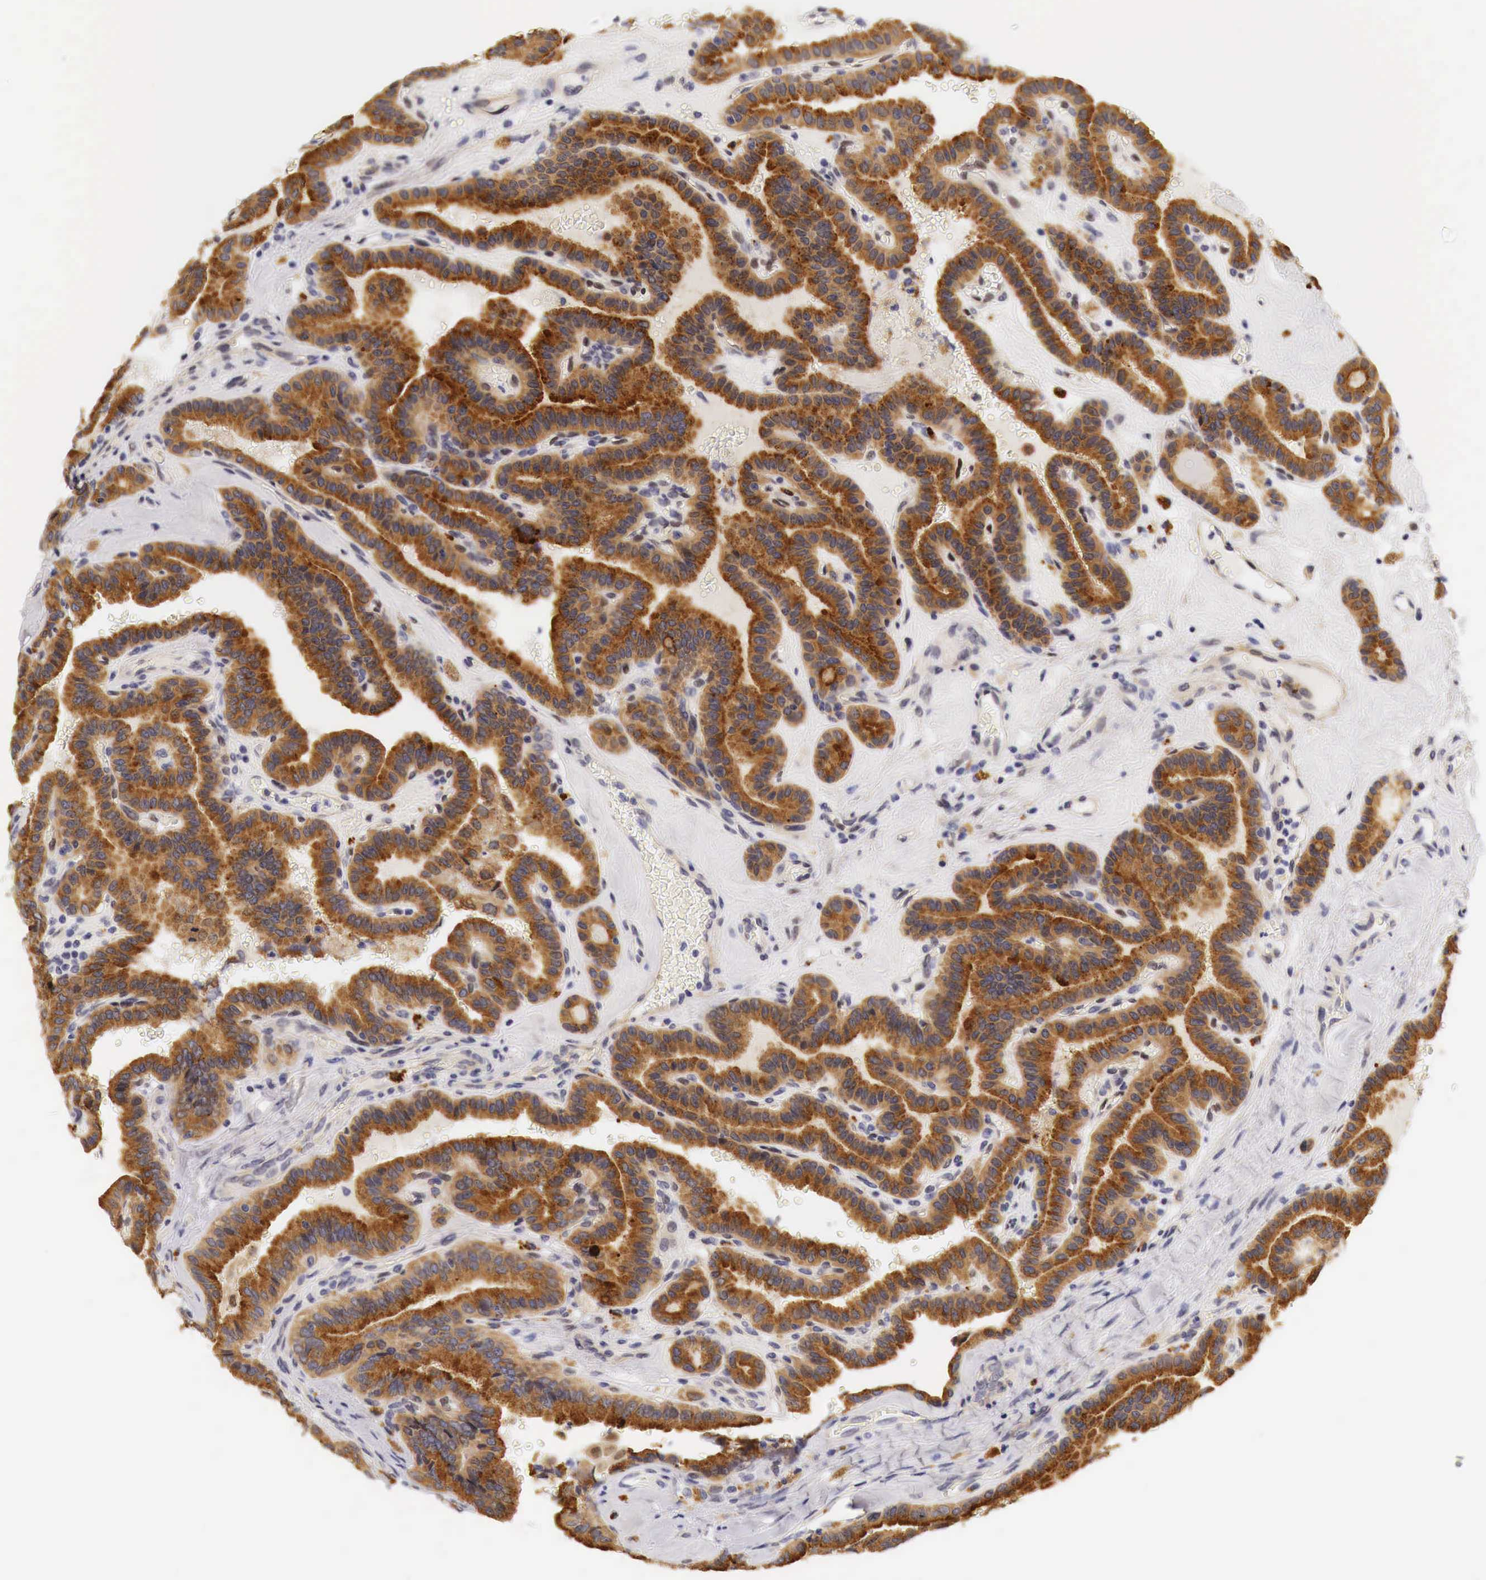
{"staining": {"intensity": "moderate", "quantity": ">75%", "location": "cytoplasmic/membranous"}, "tissue": "thyroid cancer", "cell_type": "Tumor cells", "image_type": "cancer", "snomed": [{"axis": "morphology", "description": "Papillary adenocarcinoma, NOS"}, {"axis": "topography", "description": "Thyroid gland"}], "caption": "The histopathology image exhibits a brown stain indicating the presence of a protein in the cytoplasmic/membranous of tumor cells in papillary adenocarcinoma (thyroid).", "gene": "CASP3", "patient": {"sex": "male", "age": 87}}